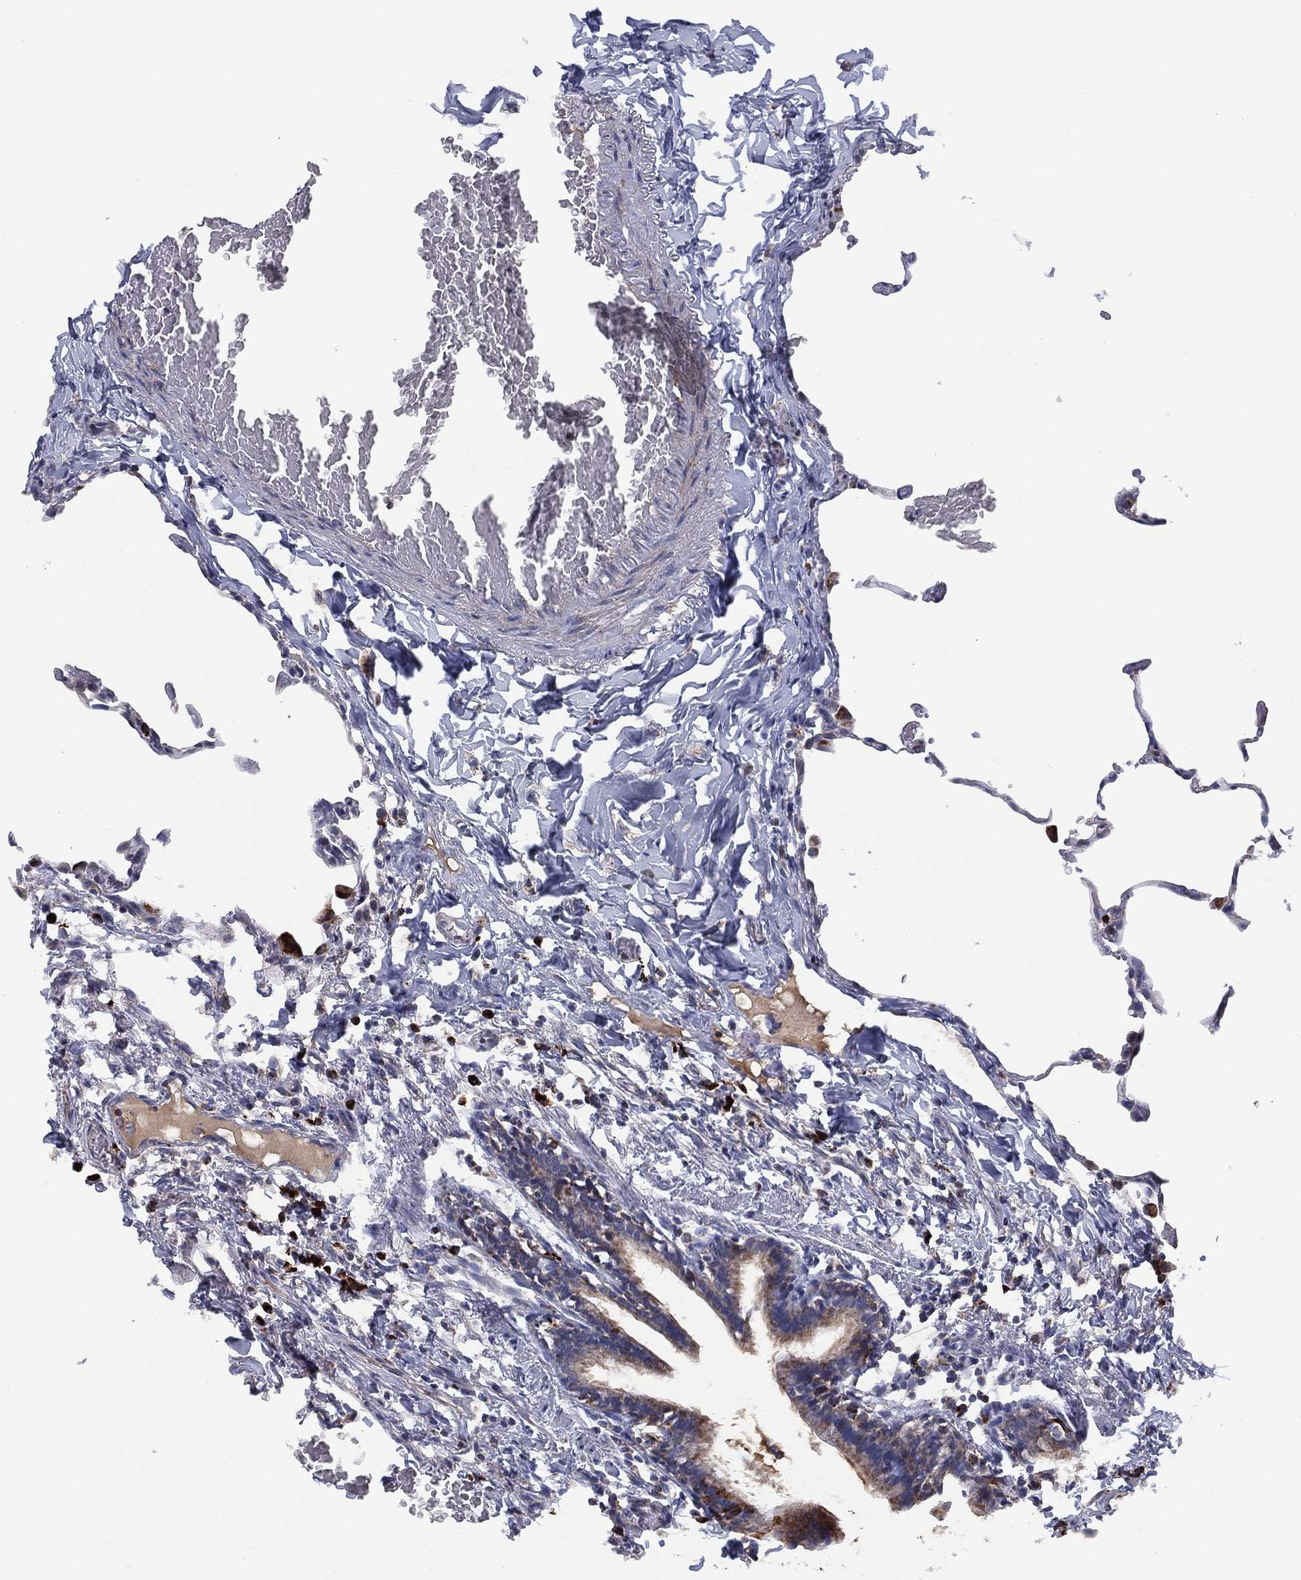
{"staining": {"intensity": "moderate", "quantity": "<25%", "location": "cytoplasmic/membranous"}, "tissue": "lung", "cell_type": "Alveolar cells", "image_type": "normal", "snomed": [{"axis": "morphology", "description": "Normal tissue, NOS"}, {"axis": "topography", "description": "Lung"}], "caption": "Immunohistochemistry (IHC) micrograph of normal lung: human lung stained using IHC exhibits low levels of moderate protein expression localized specifically in the cytoplasmic/membranous of alveolar cells, appearing as a cytoplasmic/membranous brown color.", "gene": "PPP2R5A", "patient": {"sex": "female", "age": 57}}